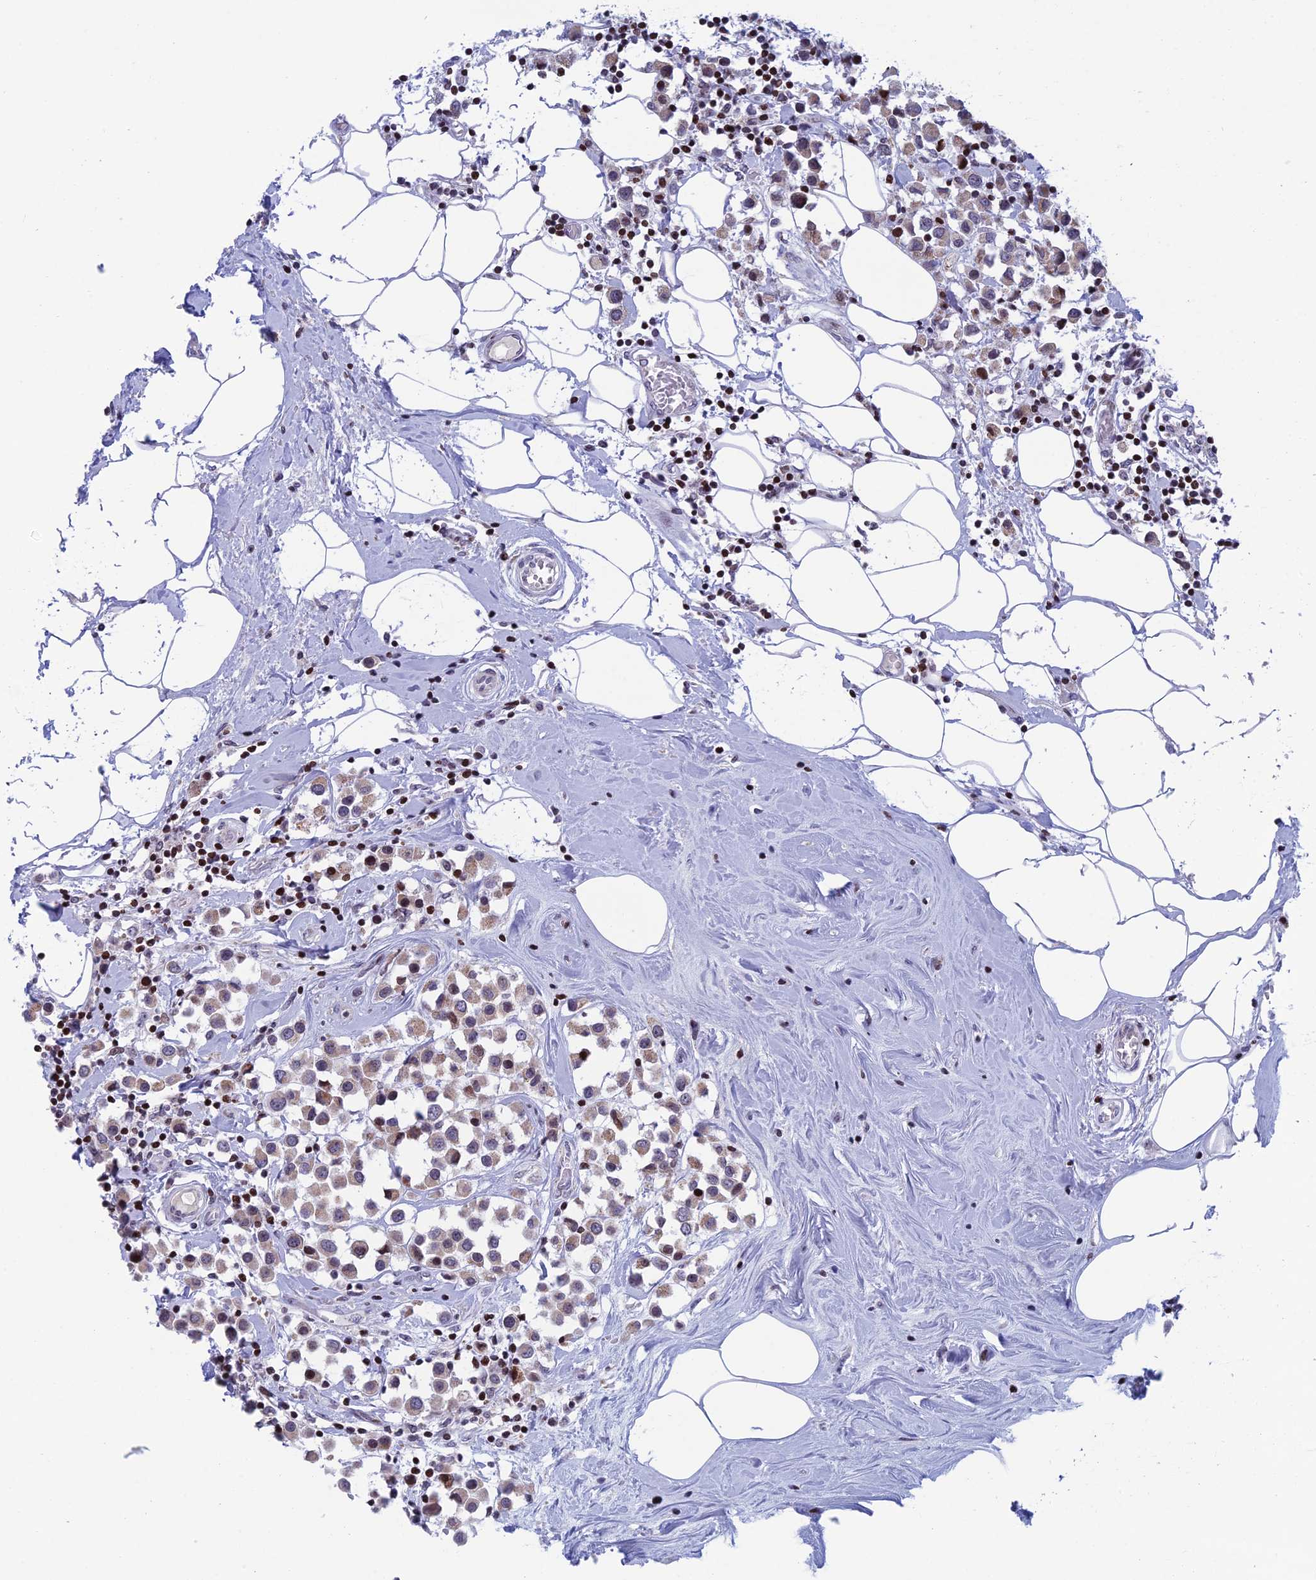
{"staining": {"intensity": "moderate", "quantity": "25%-75%", "location": "cytoplasmic/membranous,nuclear"}, "tissue": "breast cancer", "cell_type": "Tumor cells", "image_type": "cancer", "snomed": [{"axis": "morphology", "description": "Duct carcinoma"}, {"axis": "topography", "description": "Breast"}], "caption": "Human breast cancer stained with a brown dye exhibits moderate cytoplasmic/membranous and nuclear positive staining in about 25%-75% of tumor cells.", "gene": "AFF3", "patient": {"sex": "female", "age": 61}}